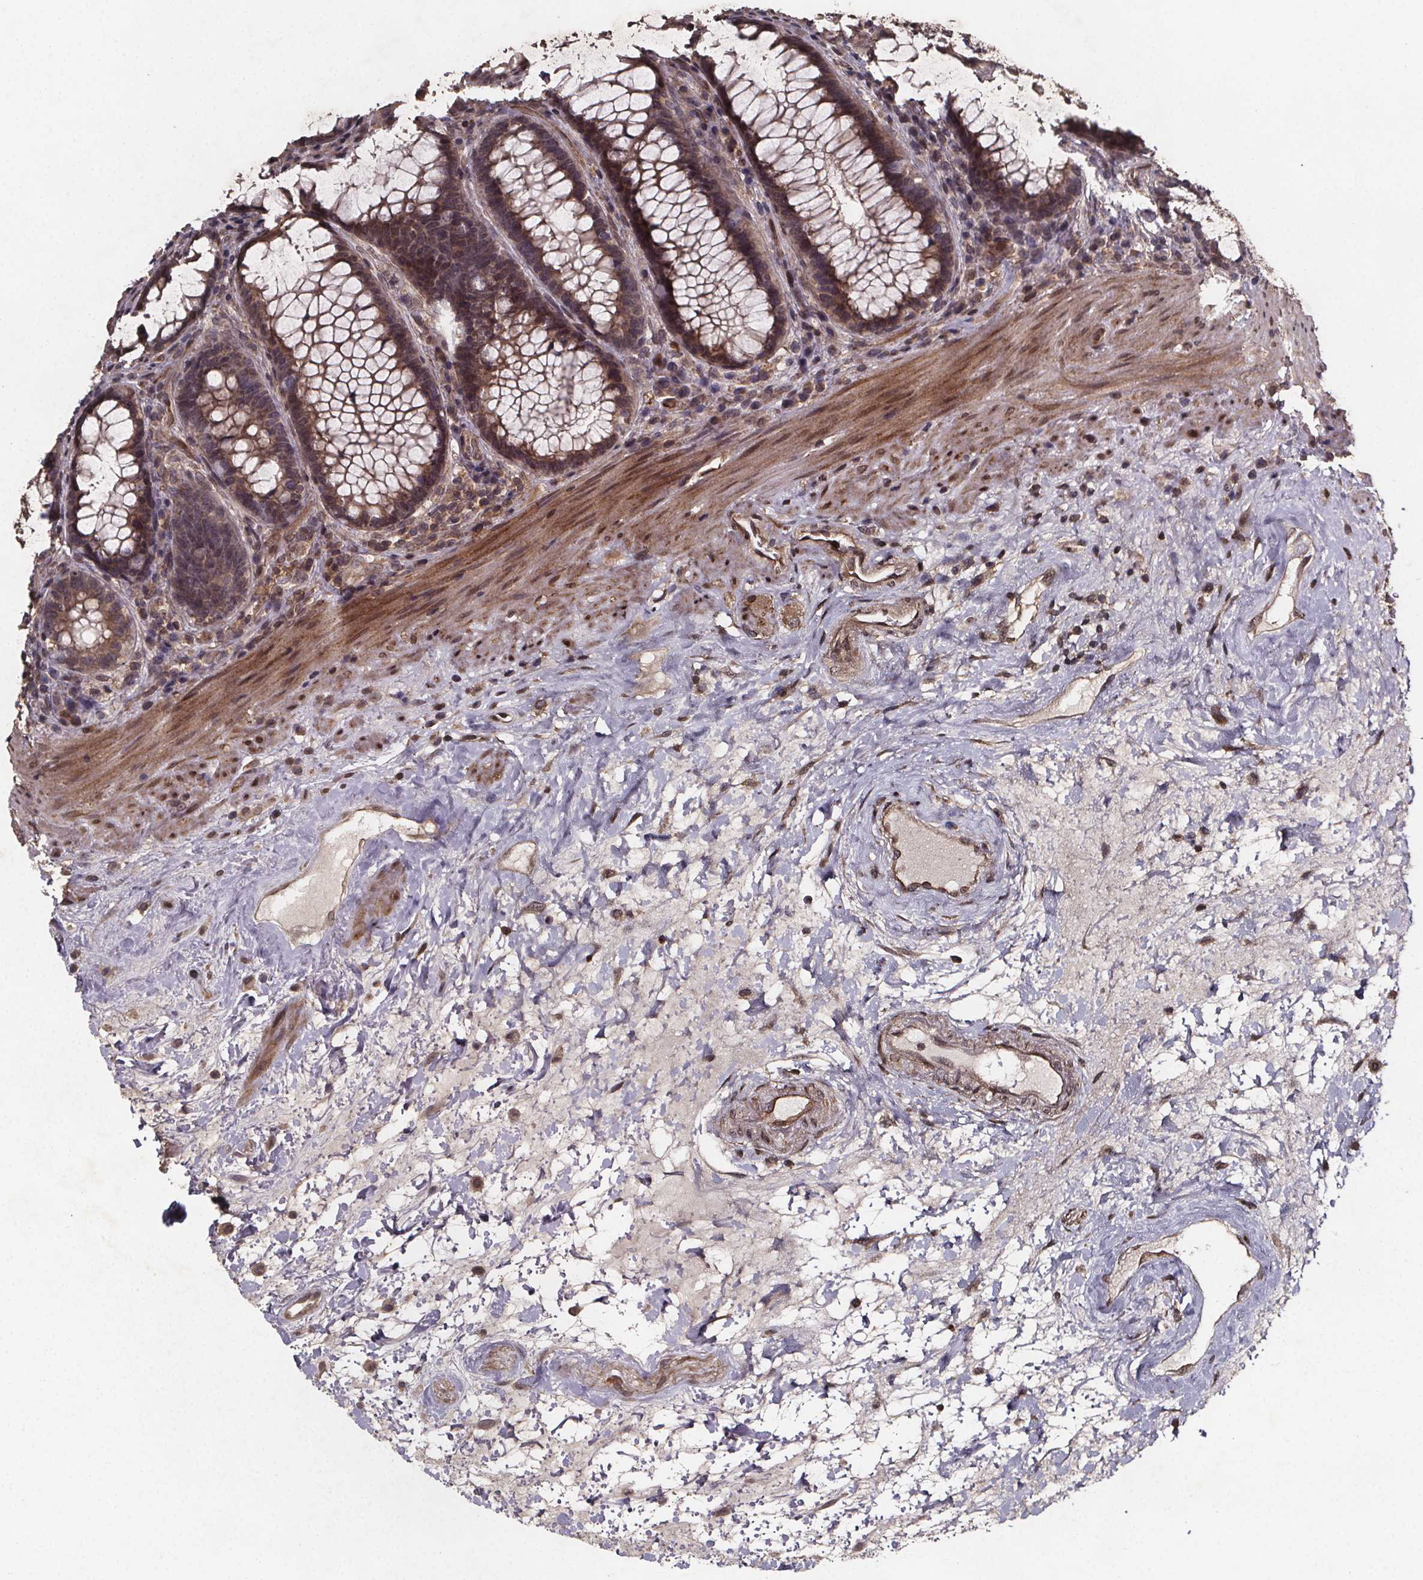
{"staining": {"intensity": "moderate", "quantity": "25%-75%", "location": "cytoplasmic/membranous"}, "tissue": "rectum", "cell_type": "Glandular cells", "image_type": "normal", "snomed": [{"axis": "morphology", "description": "Normal tissue, NOS"}, {"axis": "topography", "description": "Rectum"}], "caption": "Rectum stained for a protein displays moderate cytoplasmic/membranous positivity in glandular cells. (Stains: DAB (3,3'-diaminobenzidine) in brown, nuclei in blue, Microscopy: brightfield microscopy at high magnification).", "gene": "PIERCE2", "patient": {"sex": "male", "age": 72}}